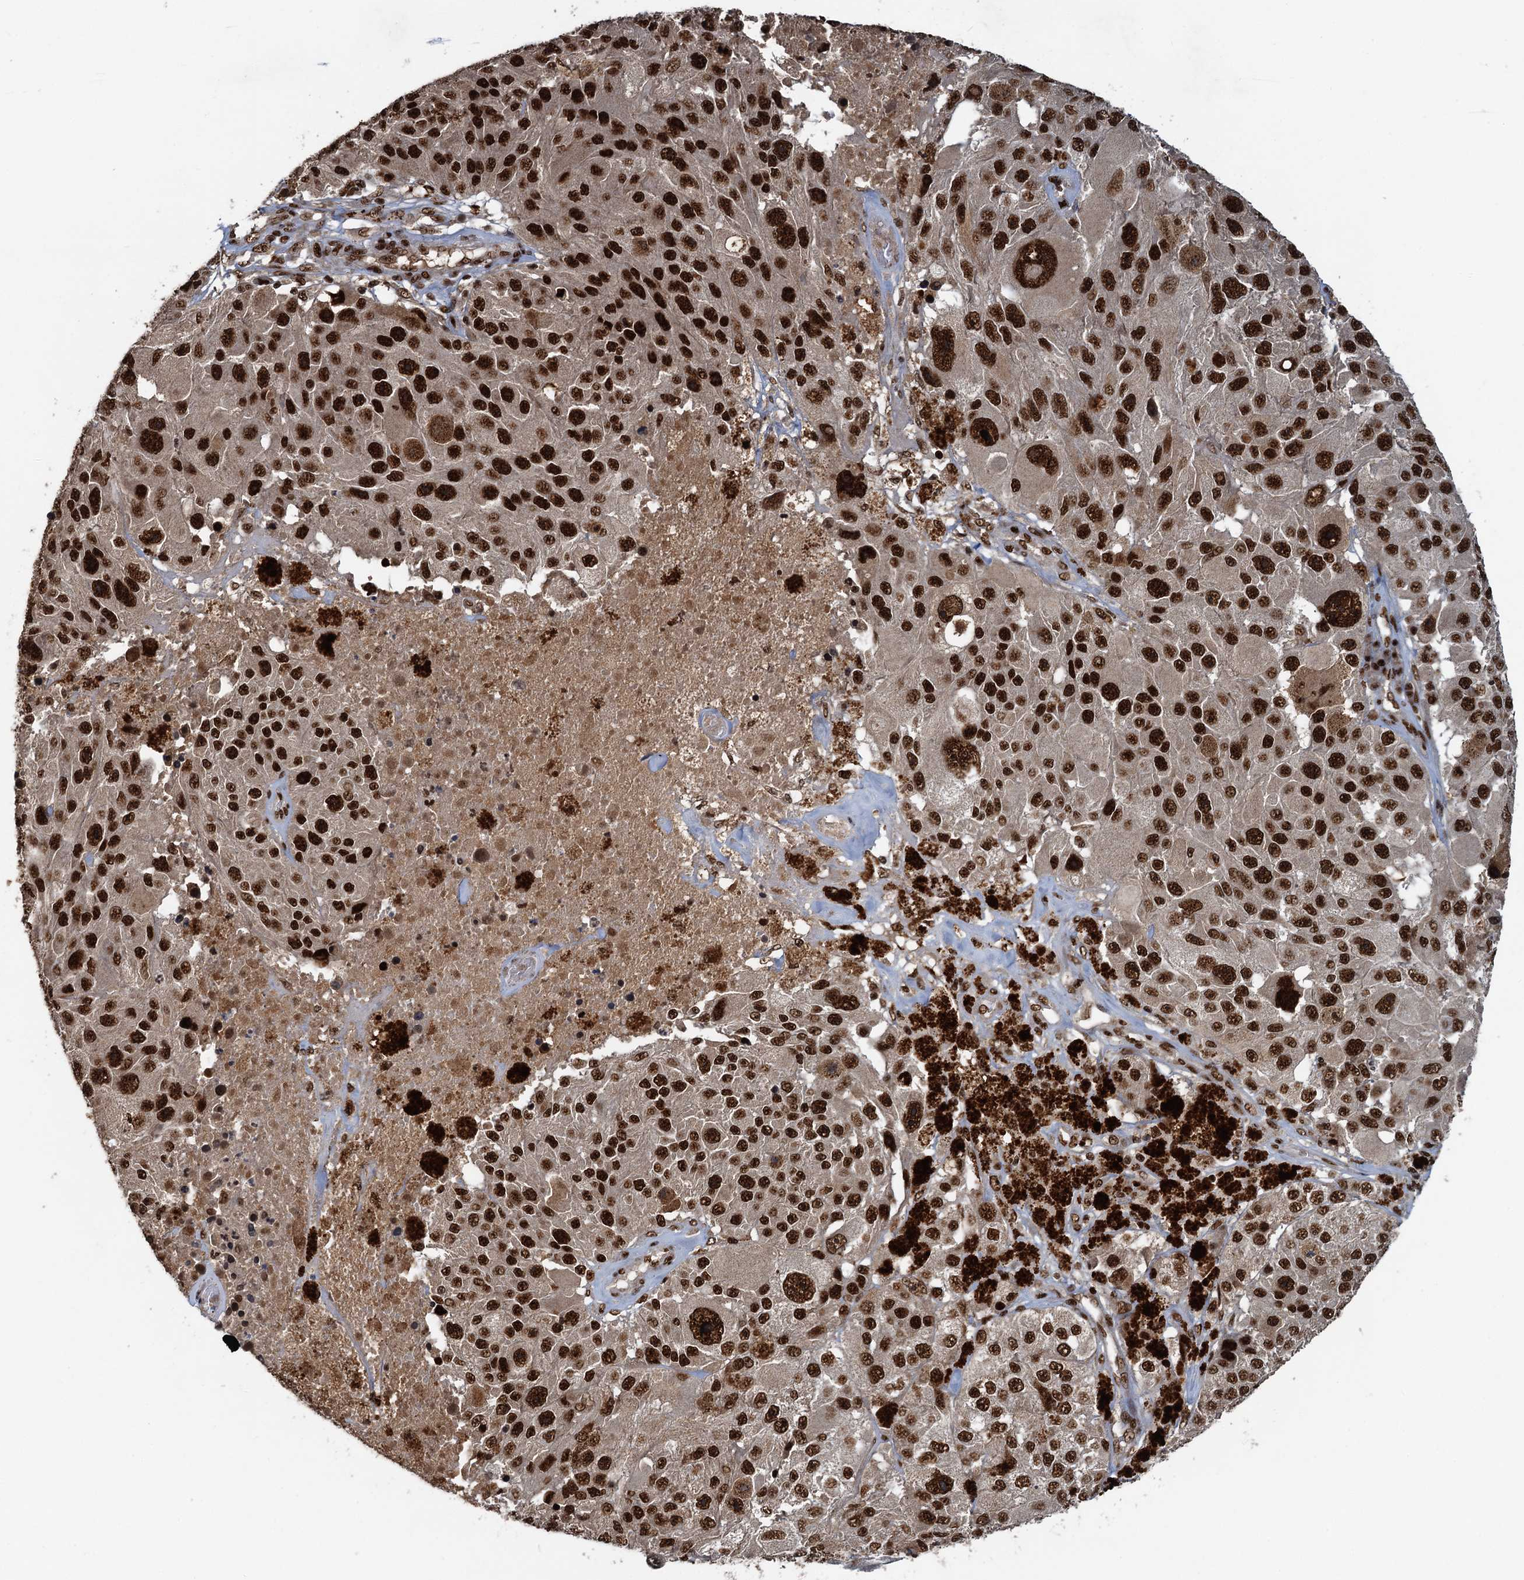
{"staining": {"intensity": "strong", "quantity": ">75%", "location": "nuclear"}, "tissue": "melanoma", "cell_type": "Tumor cells", "image_type": "cancer", "snomed": [{"axis": "morphology", "description": "Malignant melanoma, Metastatic site"}, {"axis": "topography", "description": "Lymph node"}], "caption": "Immunohistochemistry staining of malignant melanoma (metastatic site), which demonstrates high levels of strong nuclear expression in approximately >75% of tumor cells indicating strong nuclear protein positivity. The staining was performed using DAB (3,3'-diaminobenzidine) (brown) for protein detection and nuclei were counterstained in hematoxylin (blue).", "gene": "ZC3H18", "patient": {"sex": "male", "age": 62}}